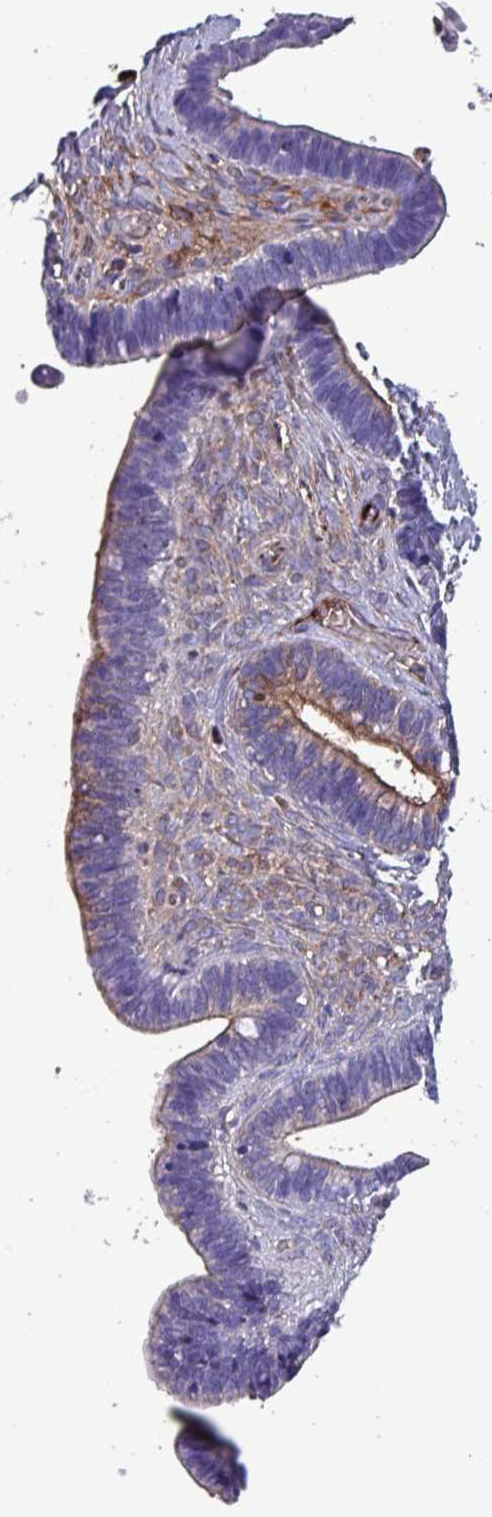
{"staining": {"intensity": "moderate", "quantity": "25%-75%", "location": "cytoplasmic/membranous"}, "tissue": "ovarian cancer", "cell_type": "Tumor cells", "image_type": "cancer", "snomed": [{"axis": "morphology", "description": "Cystadenocarcinoma, serous, NOS"}, {"axis": "topography", "description": "Ovary"}], "caption": "A brown stain highlights moderate cytoplasmic/membranous expression of a protein in human serous cystadenocarcinoma (ovarian) tumor cells. (Brightfield microscopy of DAB IHC at high magnification).", "gene": "HP", "patient": {"sex": "female", "age": 56}}